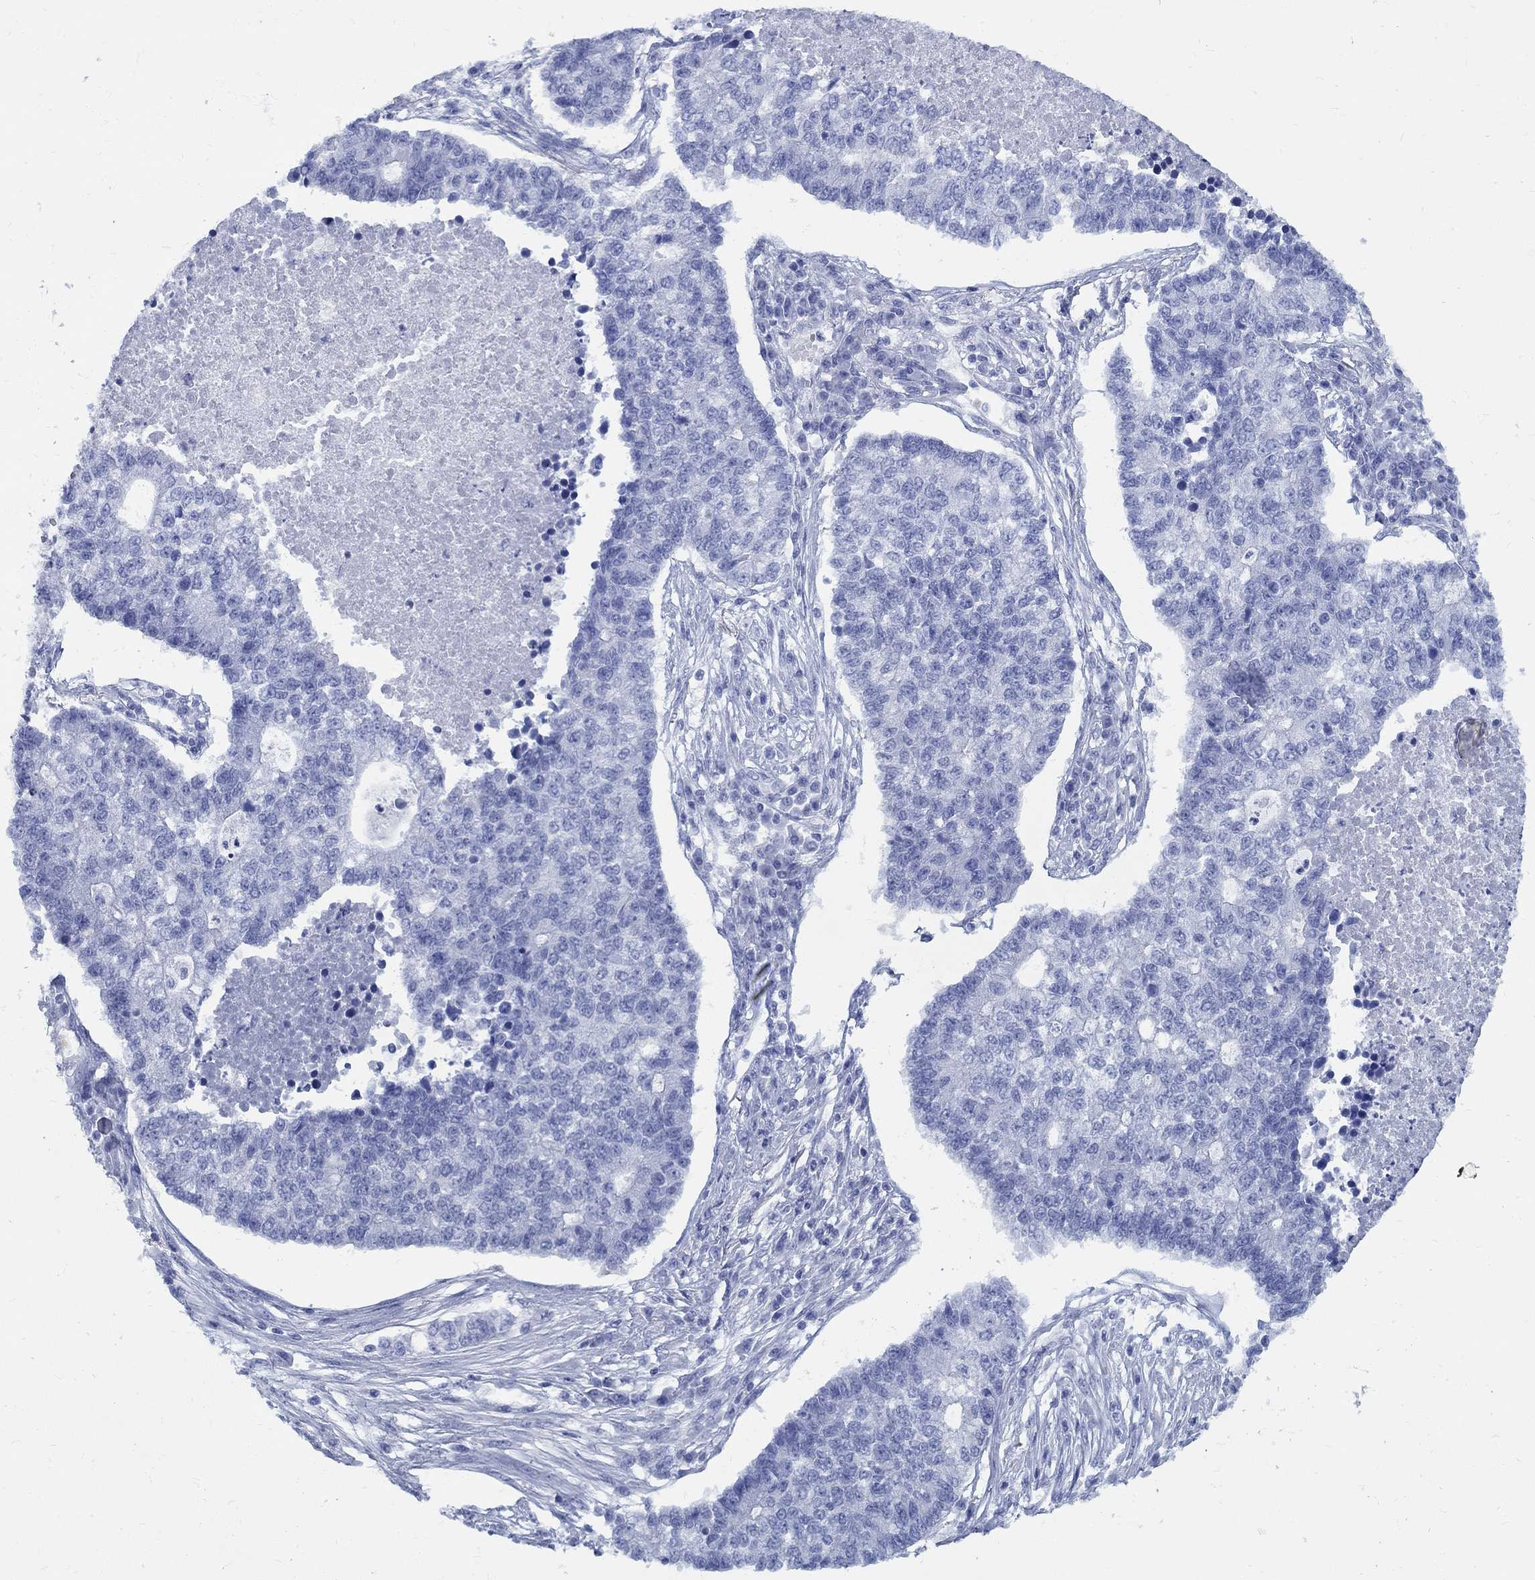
{"staining": {"intensity": "negative", "quantity": "none", "location": "none"}, "tissue": "lung cancer", "cell_type": "Tumor cells", "image_type": "cancer", "snomed": [{"axis": "morphology", "description": "Adenocarcinoma, NOS"}, {"axis": "topography", "description": "Lung"}], "caption": "High magnification brightfield microscopy of lung cancer (adenocarcinoma) stained with DAB (3,3'-diaminobenzidine) (brown) and counterstained with hematoxylin (blue): tumor cells show no significant staining.", "gene": "FBXO2", "patient": {"sex": "male", "age": 57}}